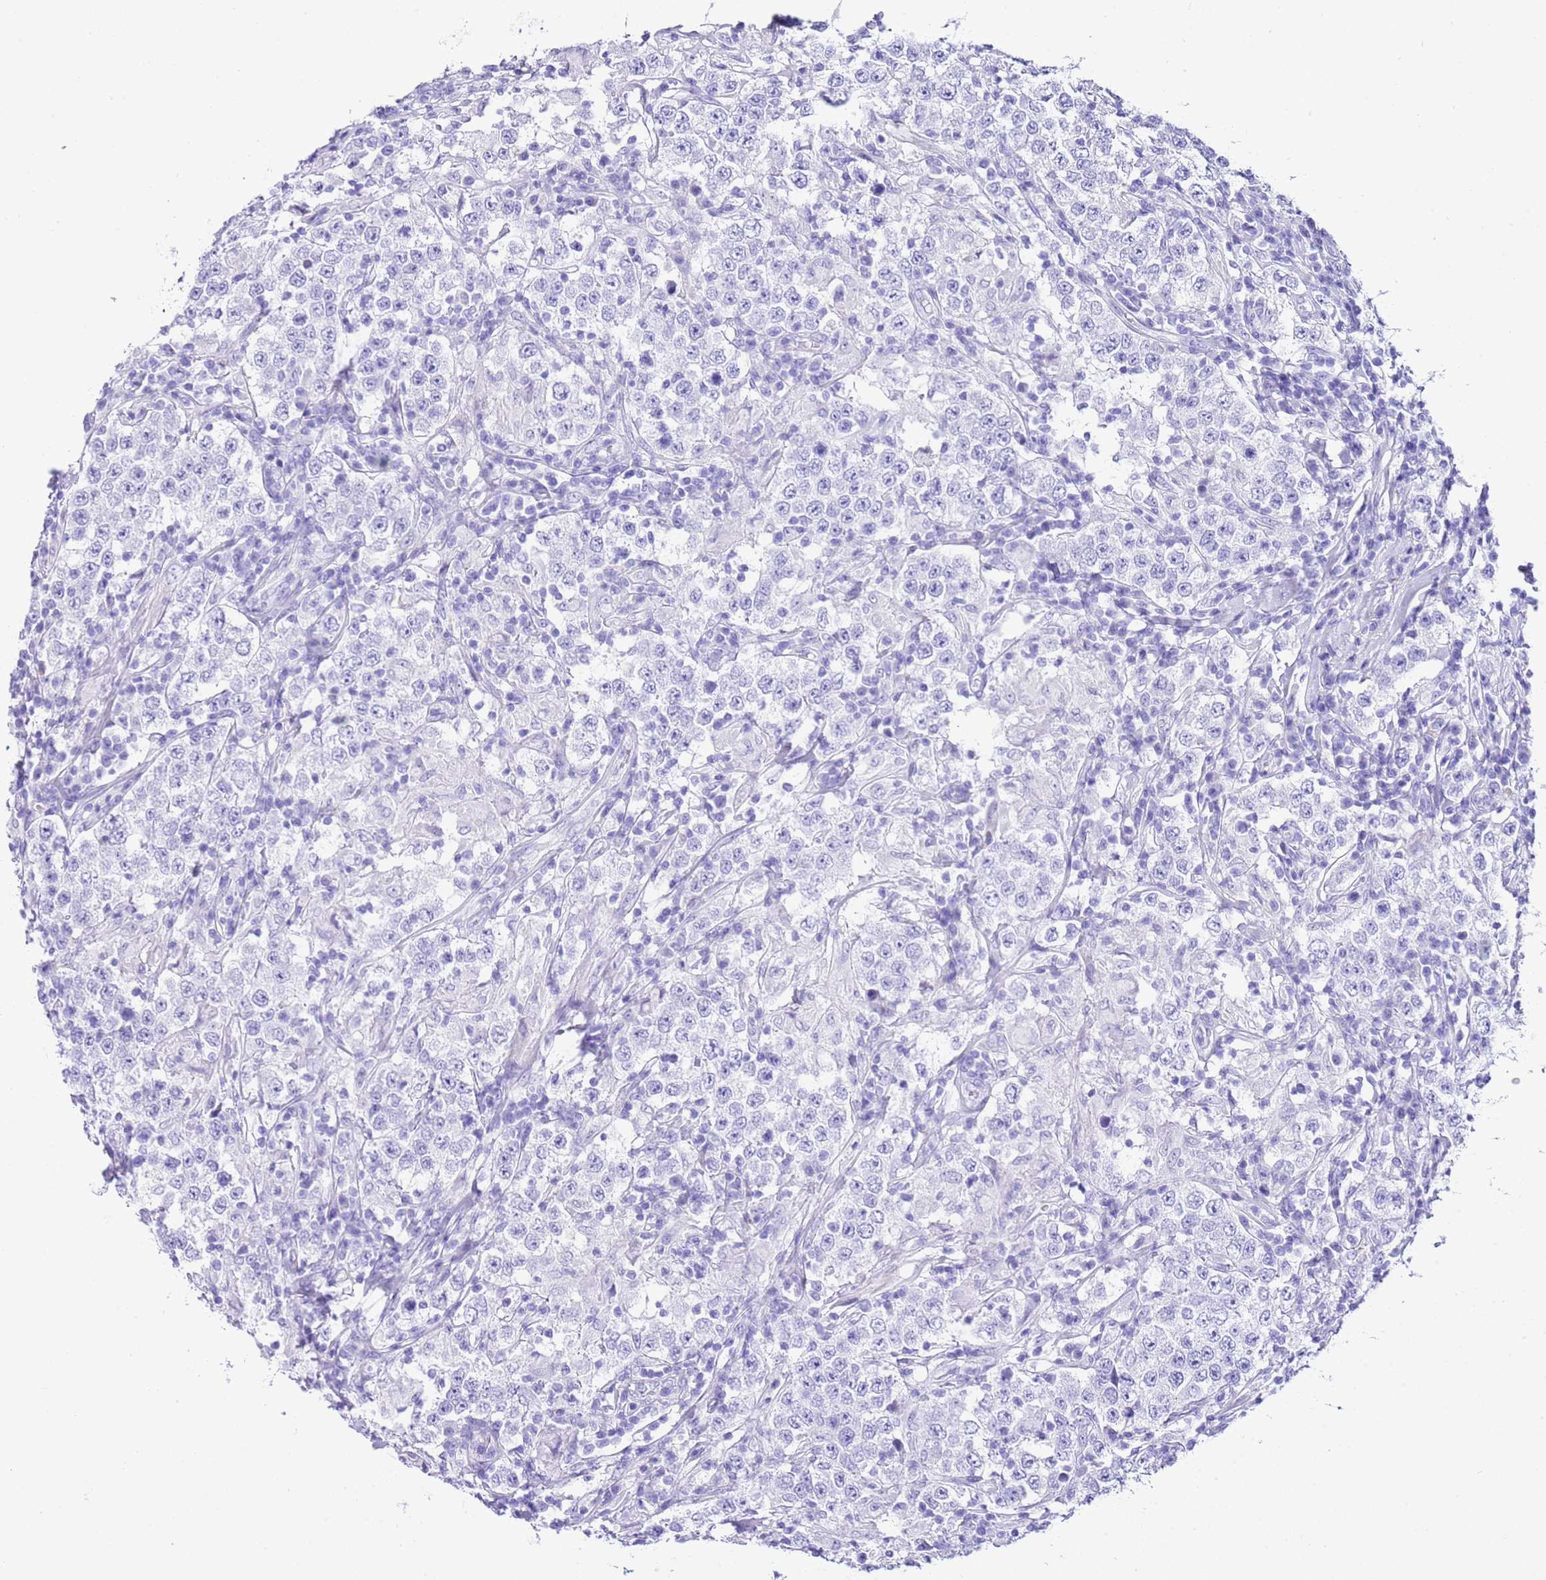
{"staining": {"intensity": "negative", "quantity": "none", "location": "none"}, "tissue": "testis cancer", "cell_type": "Tumor cells", "image_type": "cancer", "snomed": [{"axis": "morphology", "description": "Seminoma, NOS"}, {"axis": "morphology", "description": "Carcinoma, Embryonal, NOS"}, {"axis": "topography", "description": "Testis"}], "caption": "Immunohistochemical staining of testis embryonal carcinoma displays no significant staining in tumor cells. (DAB immunohistochemistry visualized using brightfield microscopy, high magnification).", "gene": "KCNC1", "patient": {"sex": "male", "age": 41}}